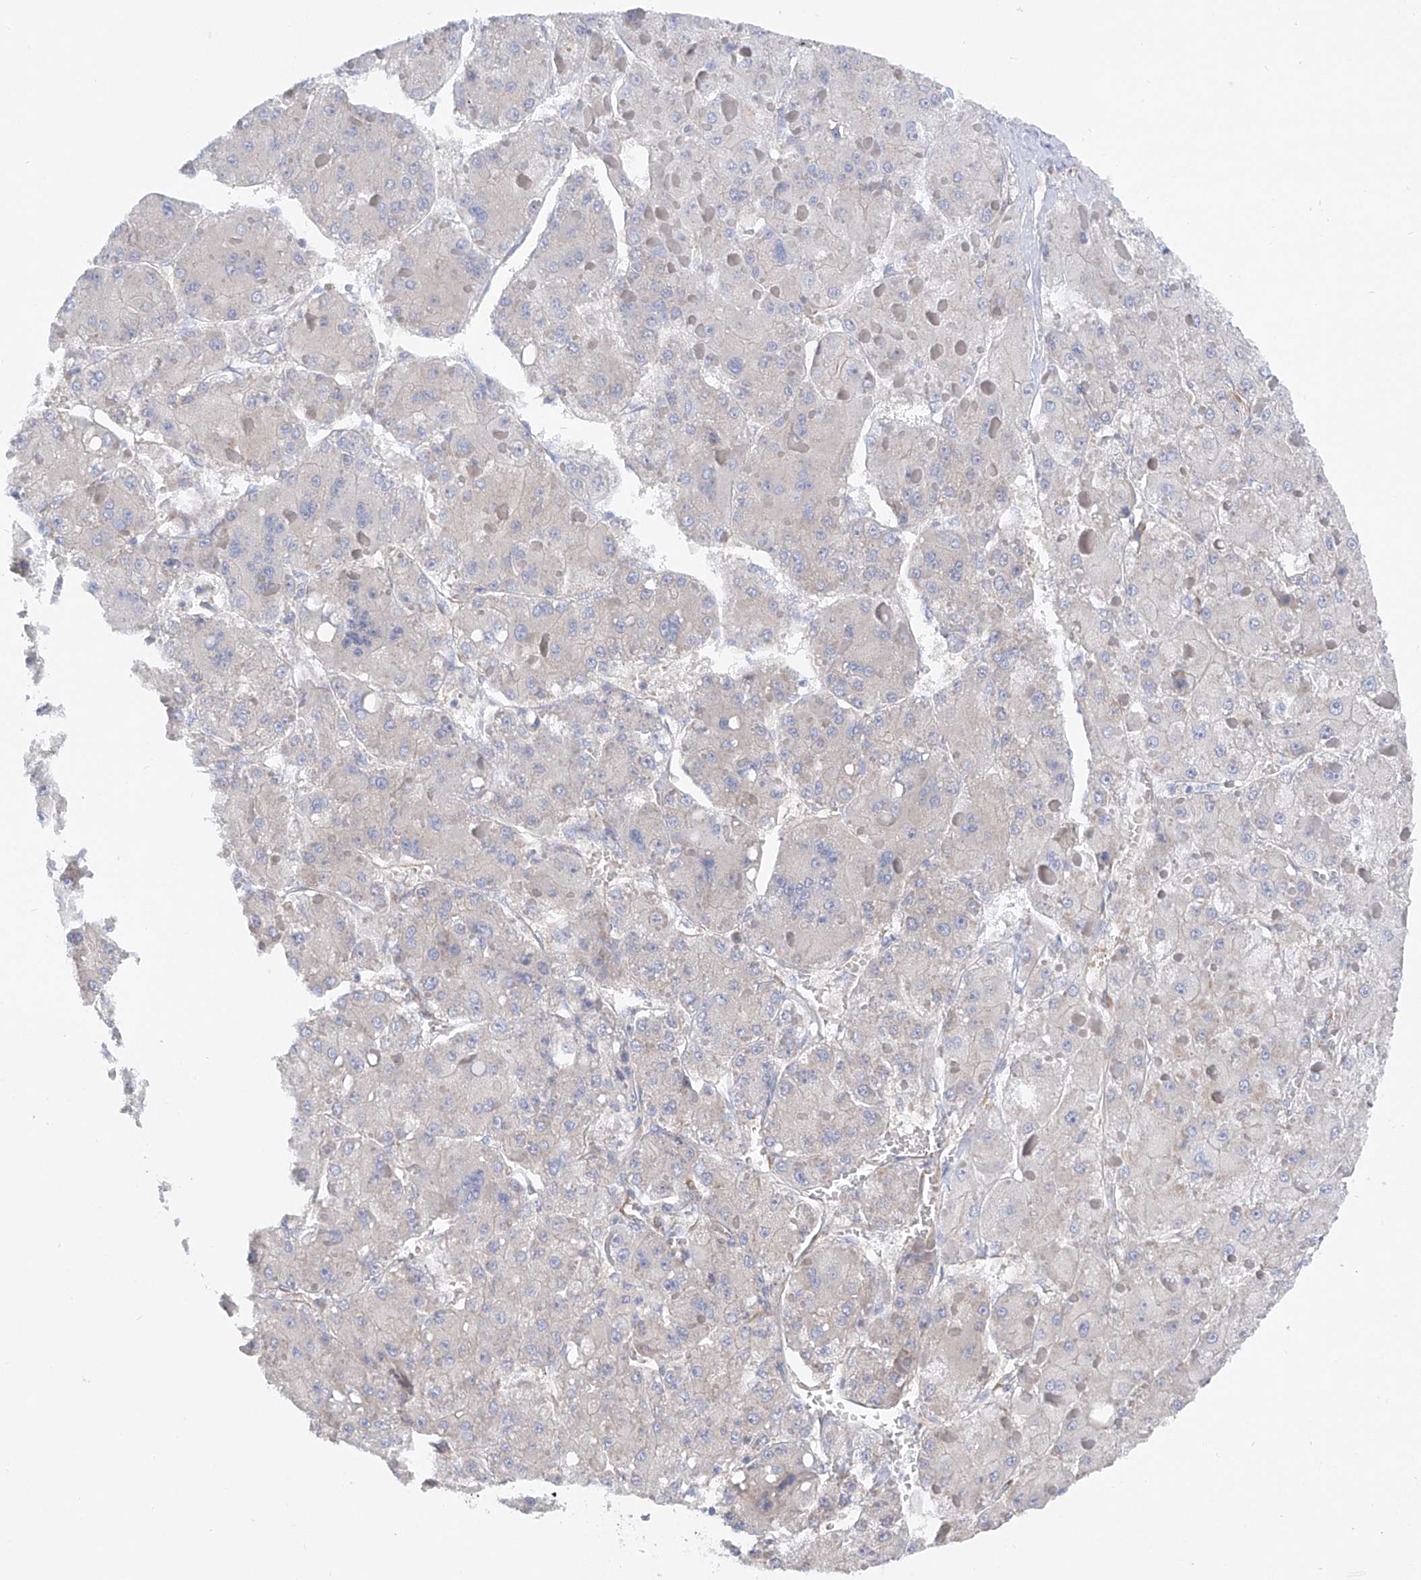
{"staining": {"intensity": "negative", "quantity": "none", "location": "none"}, "tissue": "liver cancer", "cell_type": "Tumor cells", "image_type": "cancer", "snomed": [{"axis": "morphology", "description": "Carcinoma, Hepatocellular, NOS"}, {"axis": "topography", "description": "Liver"}], "caption": "IHC photomicrograph of liver cancer (hepatocellular carcinoma) stained for a protein (brown), which exhibits no positivity in tumor cells.", "gene": "LCA5", "patient": {"sex": "female", "age": 73}}